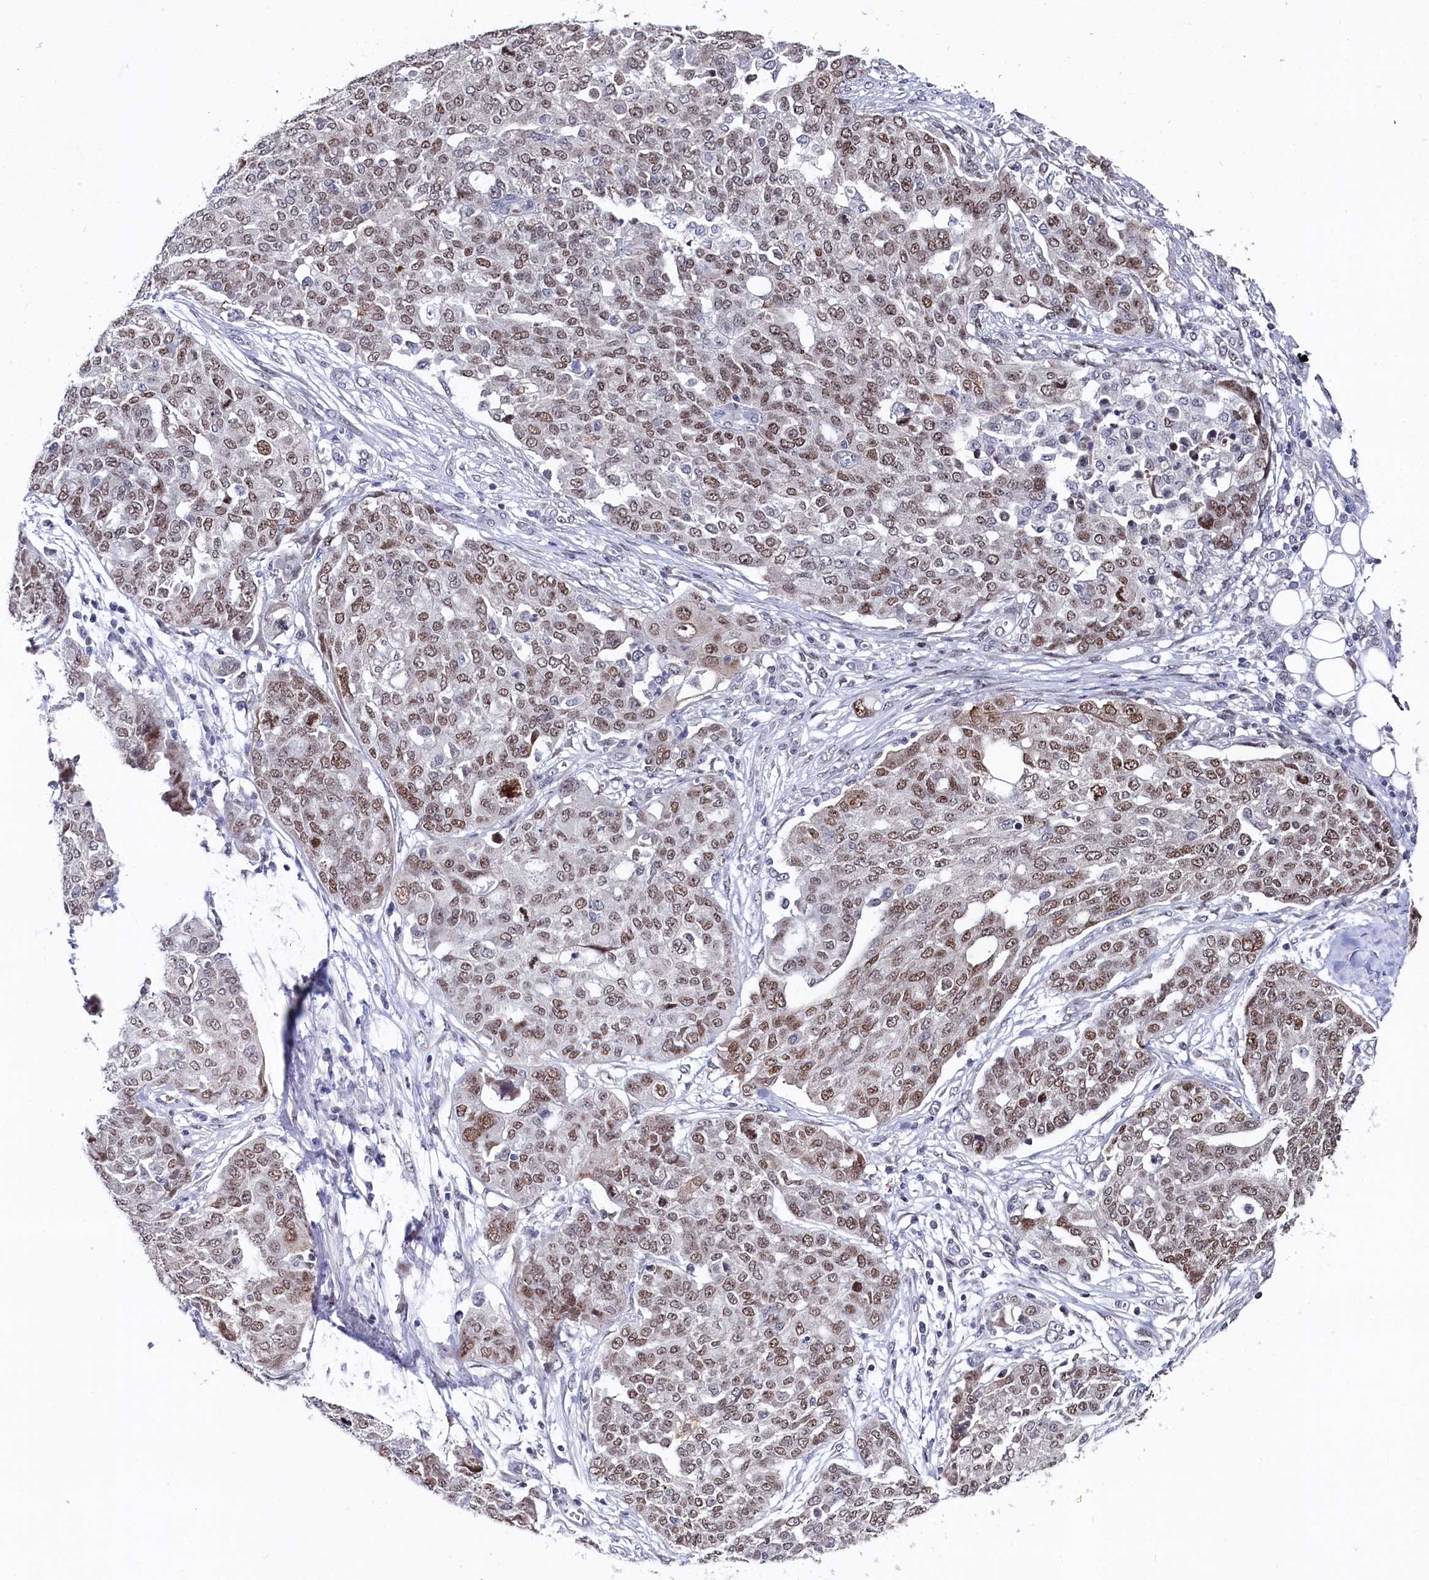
{"staining": {"intensity": "moderate", "quantity": ">75%", "location": "nuclear"}, "tissue": "ovarian cancer", "cell_type": "Tumor cells", "image_type": "cancer", "snomed": [{"axis": "morphology", "description": "Cystadenocarcinoma, serous, NOS"}, {"axis": "topography", "description": "Soft tissue"}, {"axis": "topography", "description": "Ovary"}], "caption": "A high-resolution photomicrograph shows immunohistochemistry (IHC) staining of serous cystadenocarcinoma (ovarian), which reveals moderate nuclear staining in approximately >75% of tumor cells.", "gene": "TIGD4", "patient": {"sex": "female", "age": 57}}